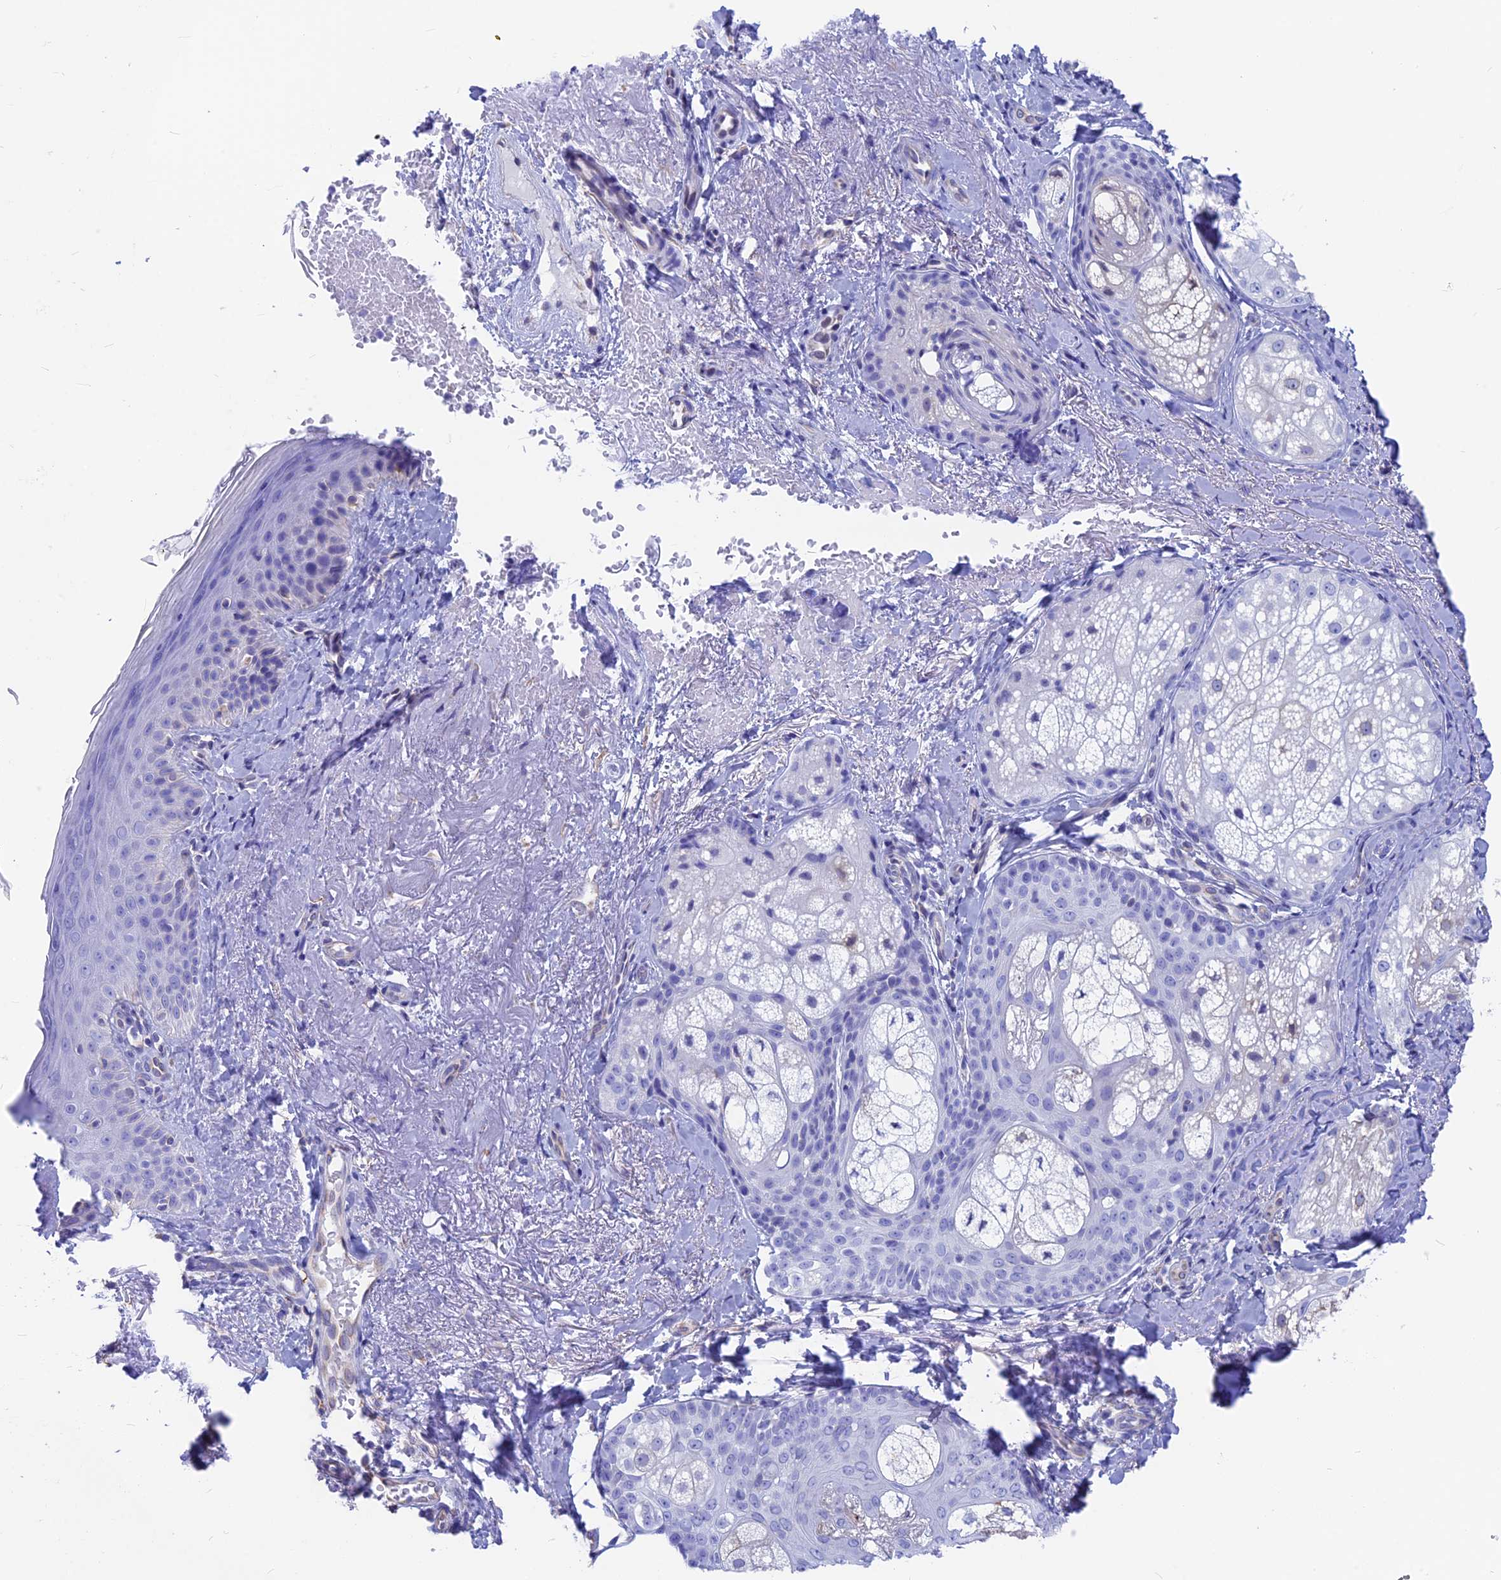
{"staining": {"intensity": "negative", "quantity": "none", "location": "none"}, "tissue": "skin", "cell_type": "Fibroblasts", "image_type": "normal", "snomed": [{"axis": "morphology", "description": "Normal tissue, NOS"}, {"axis": "topography", "description": "Skin"}], "caption": "High magnification brightfield microscopy of benign skin stained with DAB (brown) and counterstained with hematoxylin (blue): fibroblasts show no significant positivity.", "gene": "GNGT2", "patient": {"sex": "male", "age": 57}}